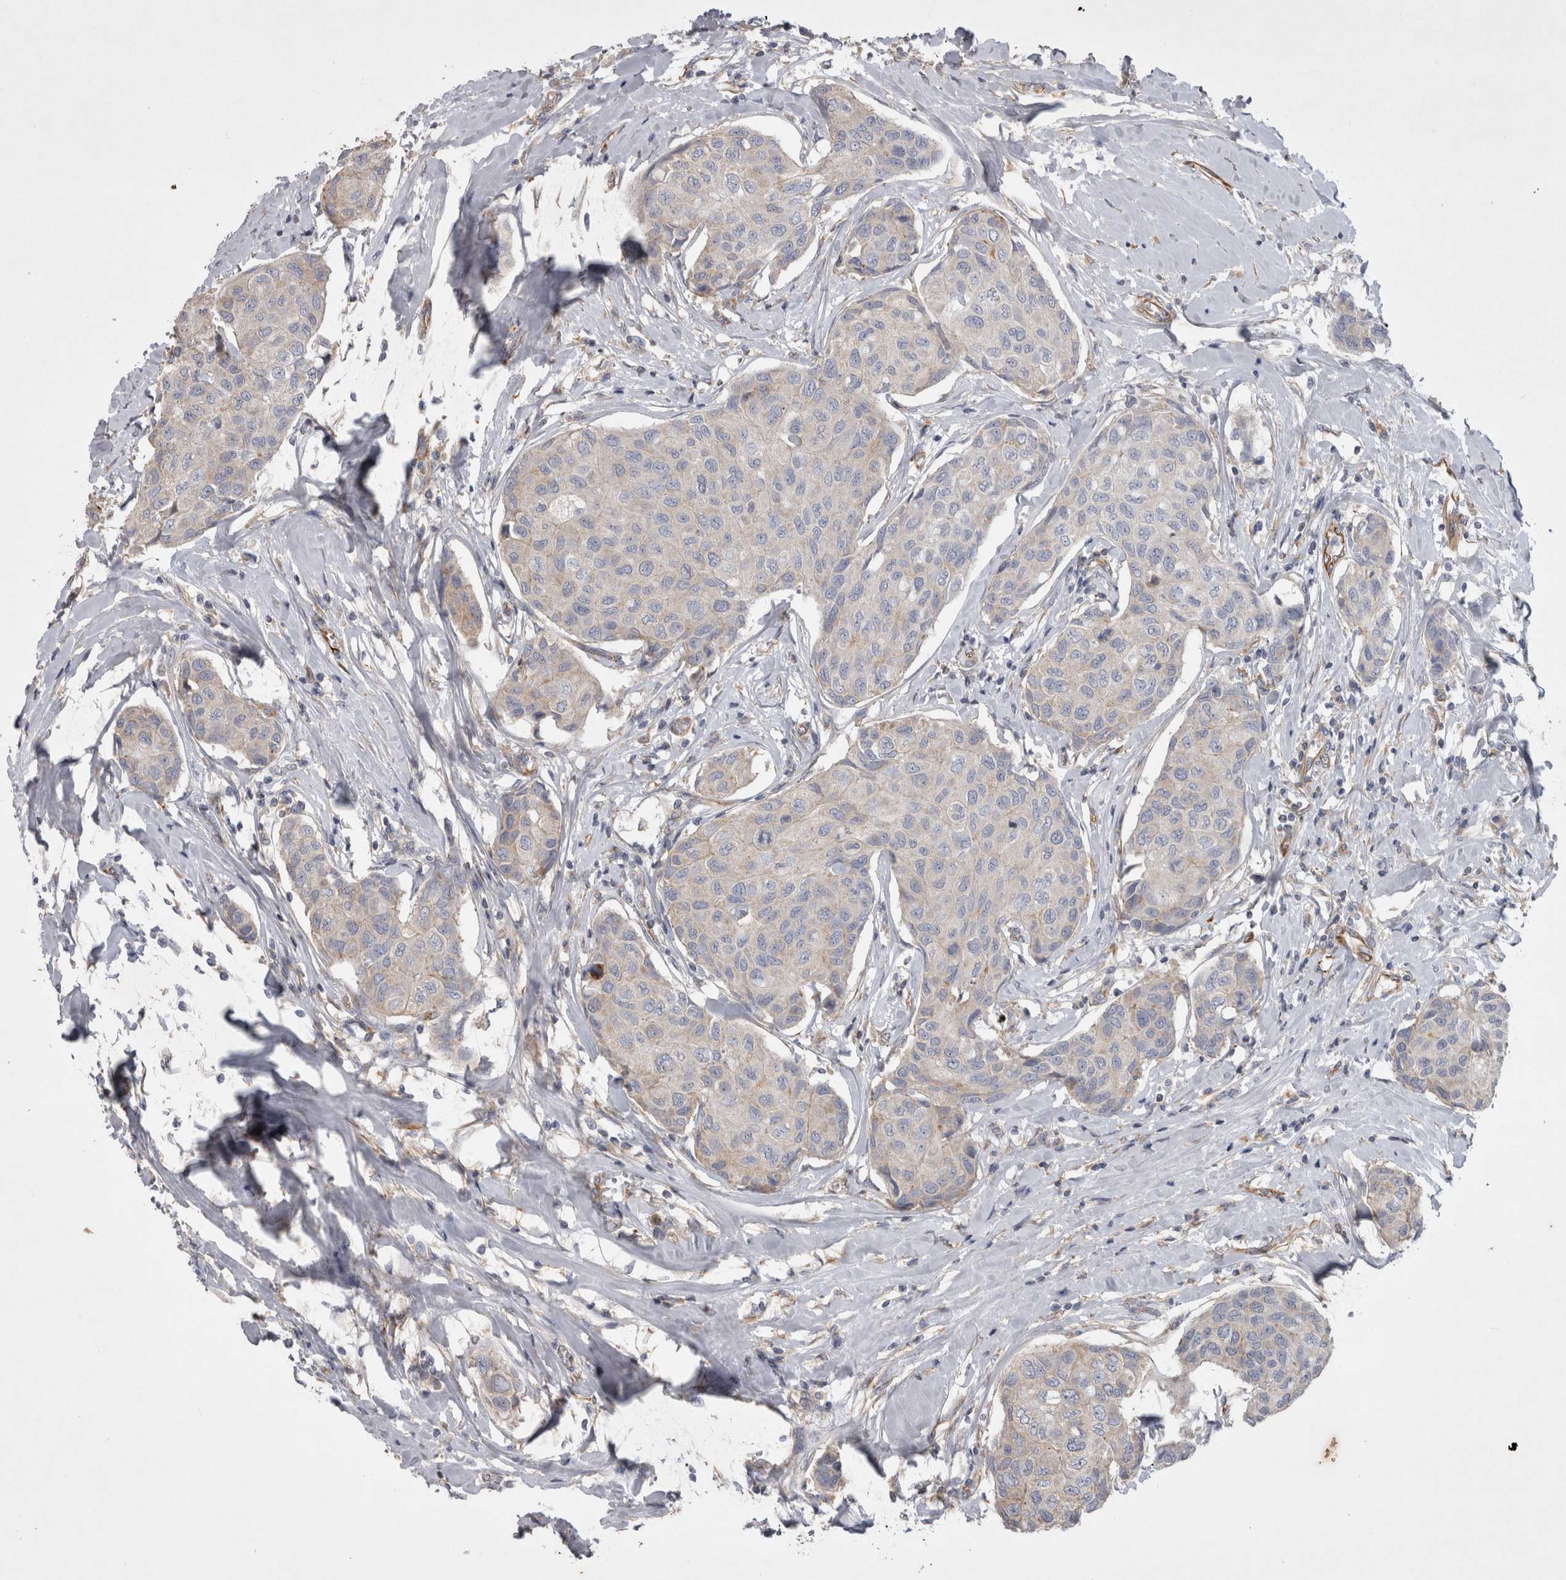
{"staining": {"intensity": "weak", "quantity": "<25%", "location": "cytoplasmic/membranous"}, "tissue": "breast cancer", "cell_type": "Tumor cells", "image_type": "cancer", "snomed": [{"axis": "morphology", "description": "Duct carcinoma"}, {"axis": "topography", "description": "Breast"}], "caption": "Tumor cells are negative for protein expression in human breast infiltrating ductal carcinoma. Brightfield microscopy of immunohistochemistry (IHC) stained with DAB (brown) and hematoxylin (blue), captured at high magnification.", "gene": "STRADB", "patient": {"sex": "female", "age": 80}}